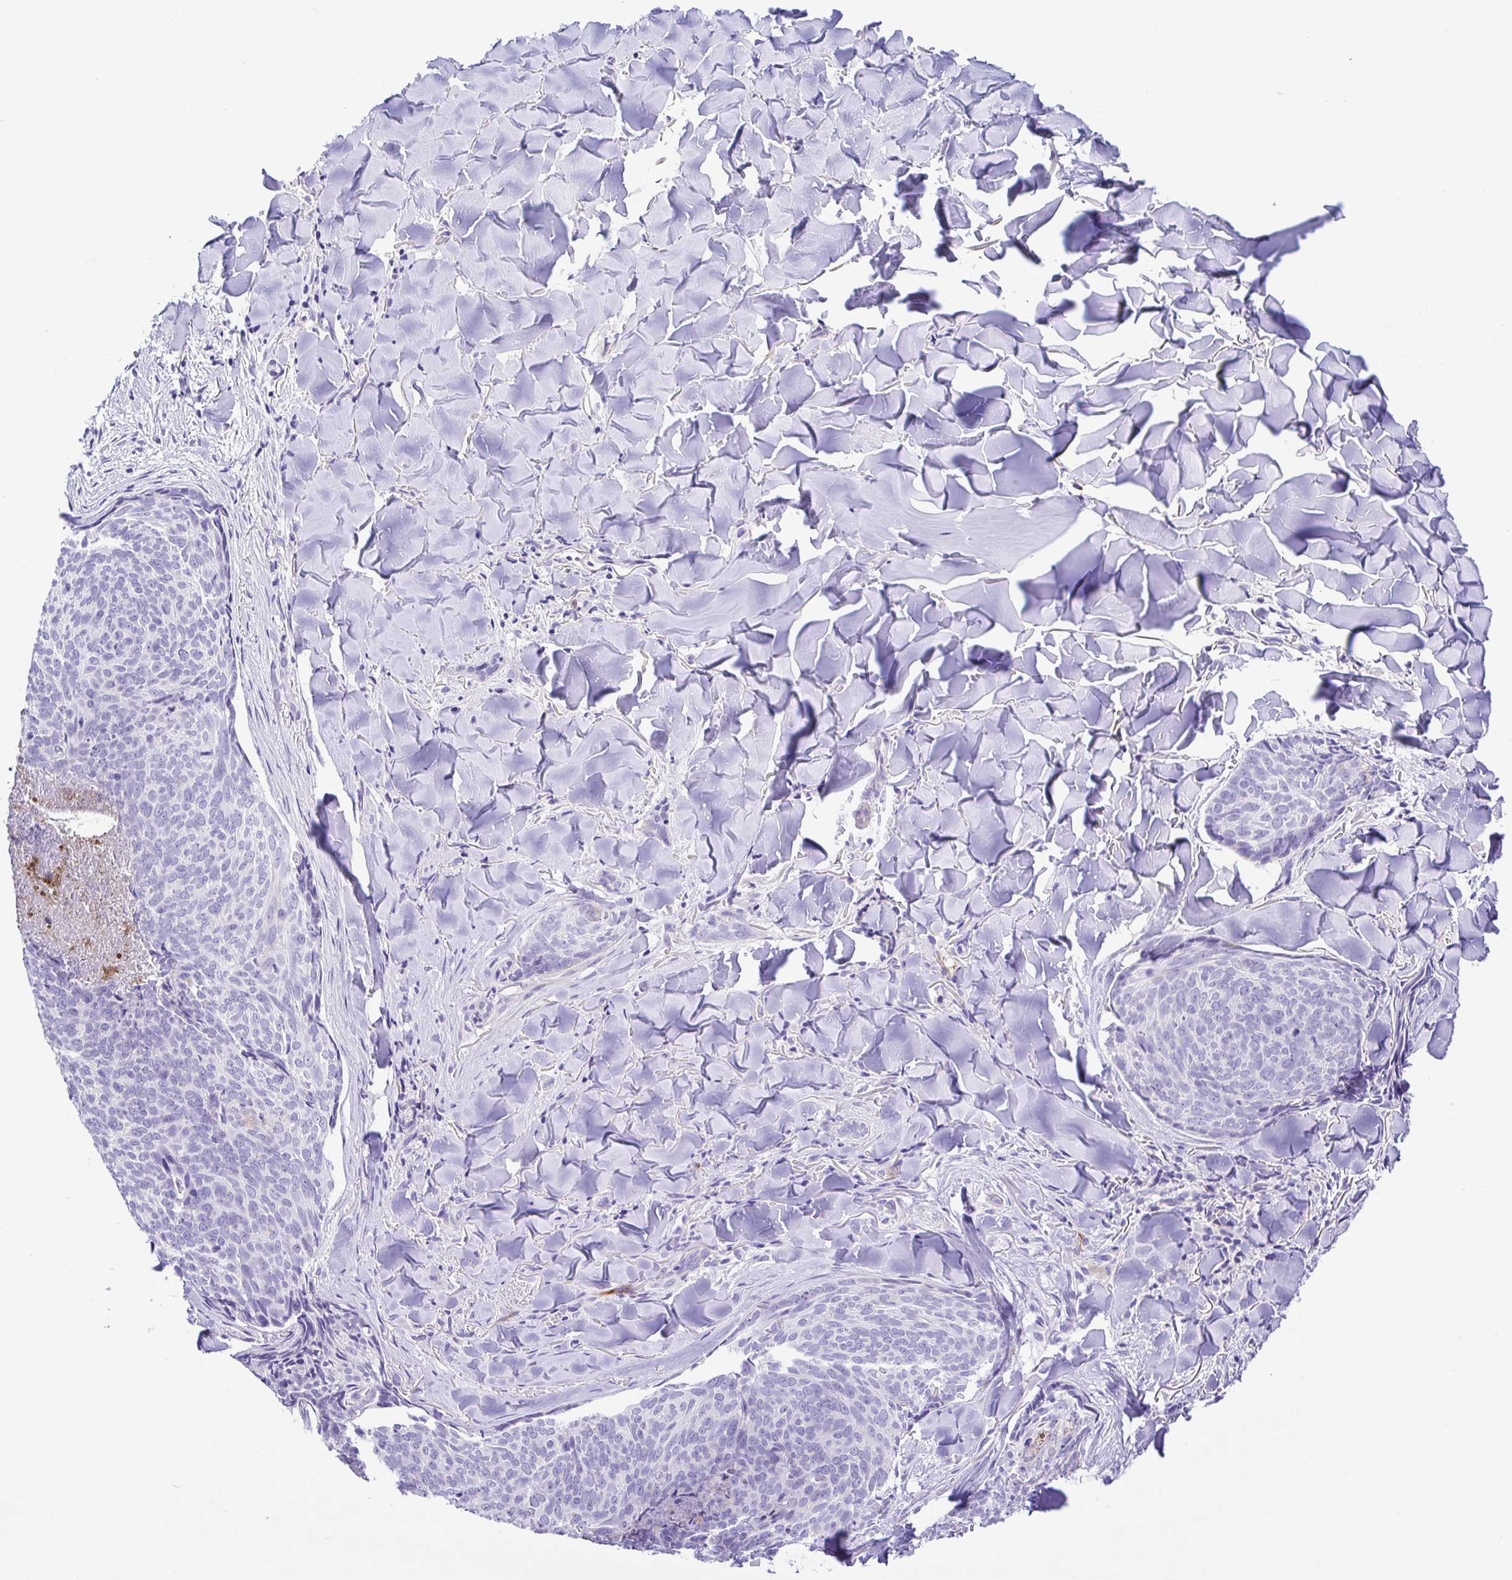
{"staining": {"intensity": "negative", "quantity": "none", "location": "none"}, "tissue": "skin cancer", "cell_type": "Tumor cells", "image_type": "cancer", "snomed": [{"axis": "morphology", "description": "Basal cell carcinoma"}, {"axis": "topography", "description": "Skin"}], "caption": "Tumor cells show no significant protein positivity in skin basal cell carcinoma.", "gene": "GPR182", "patient": {"sex": "female", "age": 82}}